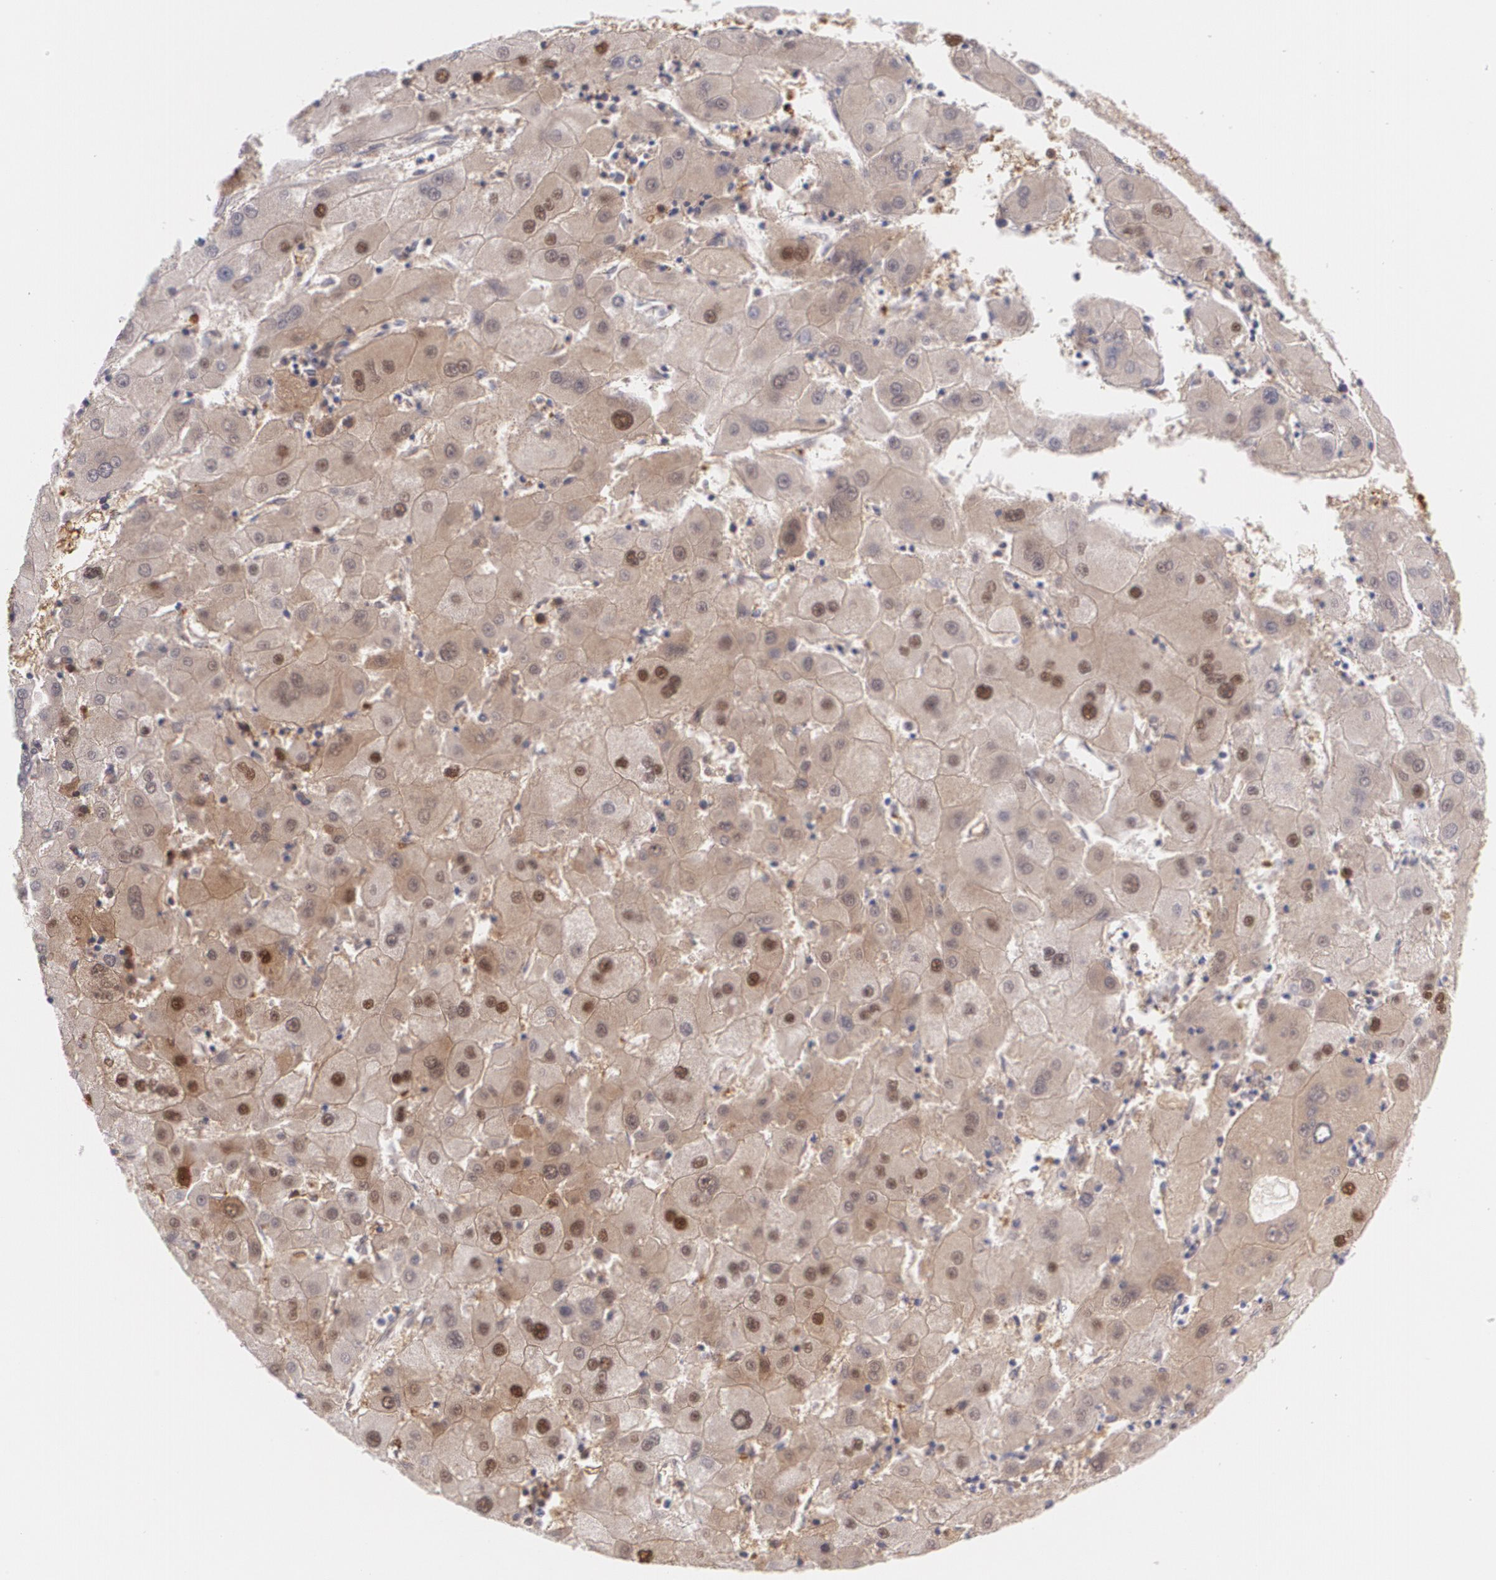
{"staining": {"intensity": "moderate", "quantity": ">75%", "location": "cytoplasmic/membranous,nuclear"}, "tissue": "liver cancer", "cell_type": "Tumor cells", "image_type": "cancer", "snomed": [{"axis": "morphology", "description": "Carcinoma, Hepatocellular, NOS"}, {"axis": "topography", "description": "Liver"}], "caption": "Liver hepatocellular carcinoma stained for a protein (brown) exhibits moderate cytoplasmic/membranous and nuclear positive expression in approximately >75% of tumor cells.", "gene": "HSPH1", "patient": {"sex": "male", "age": 72}}